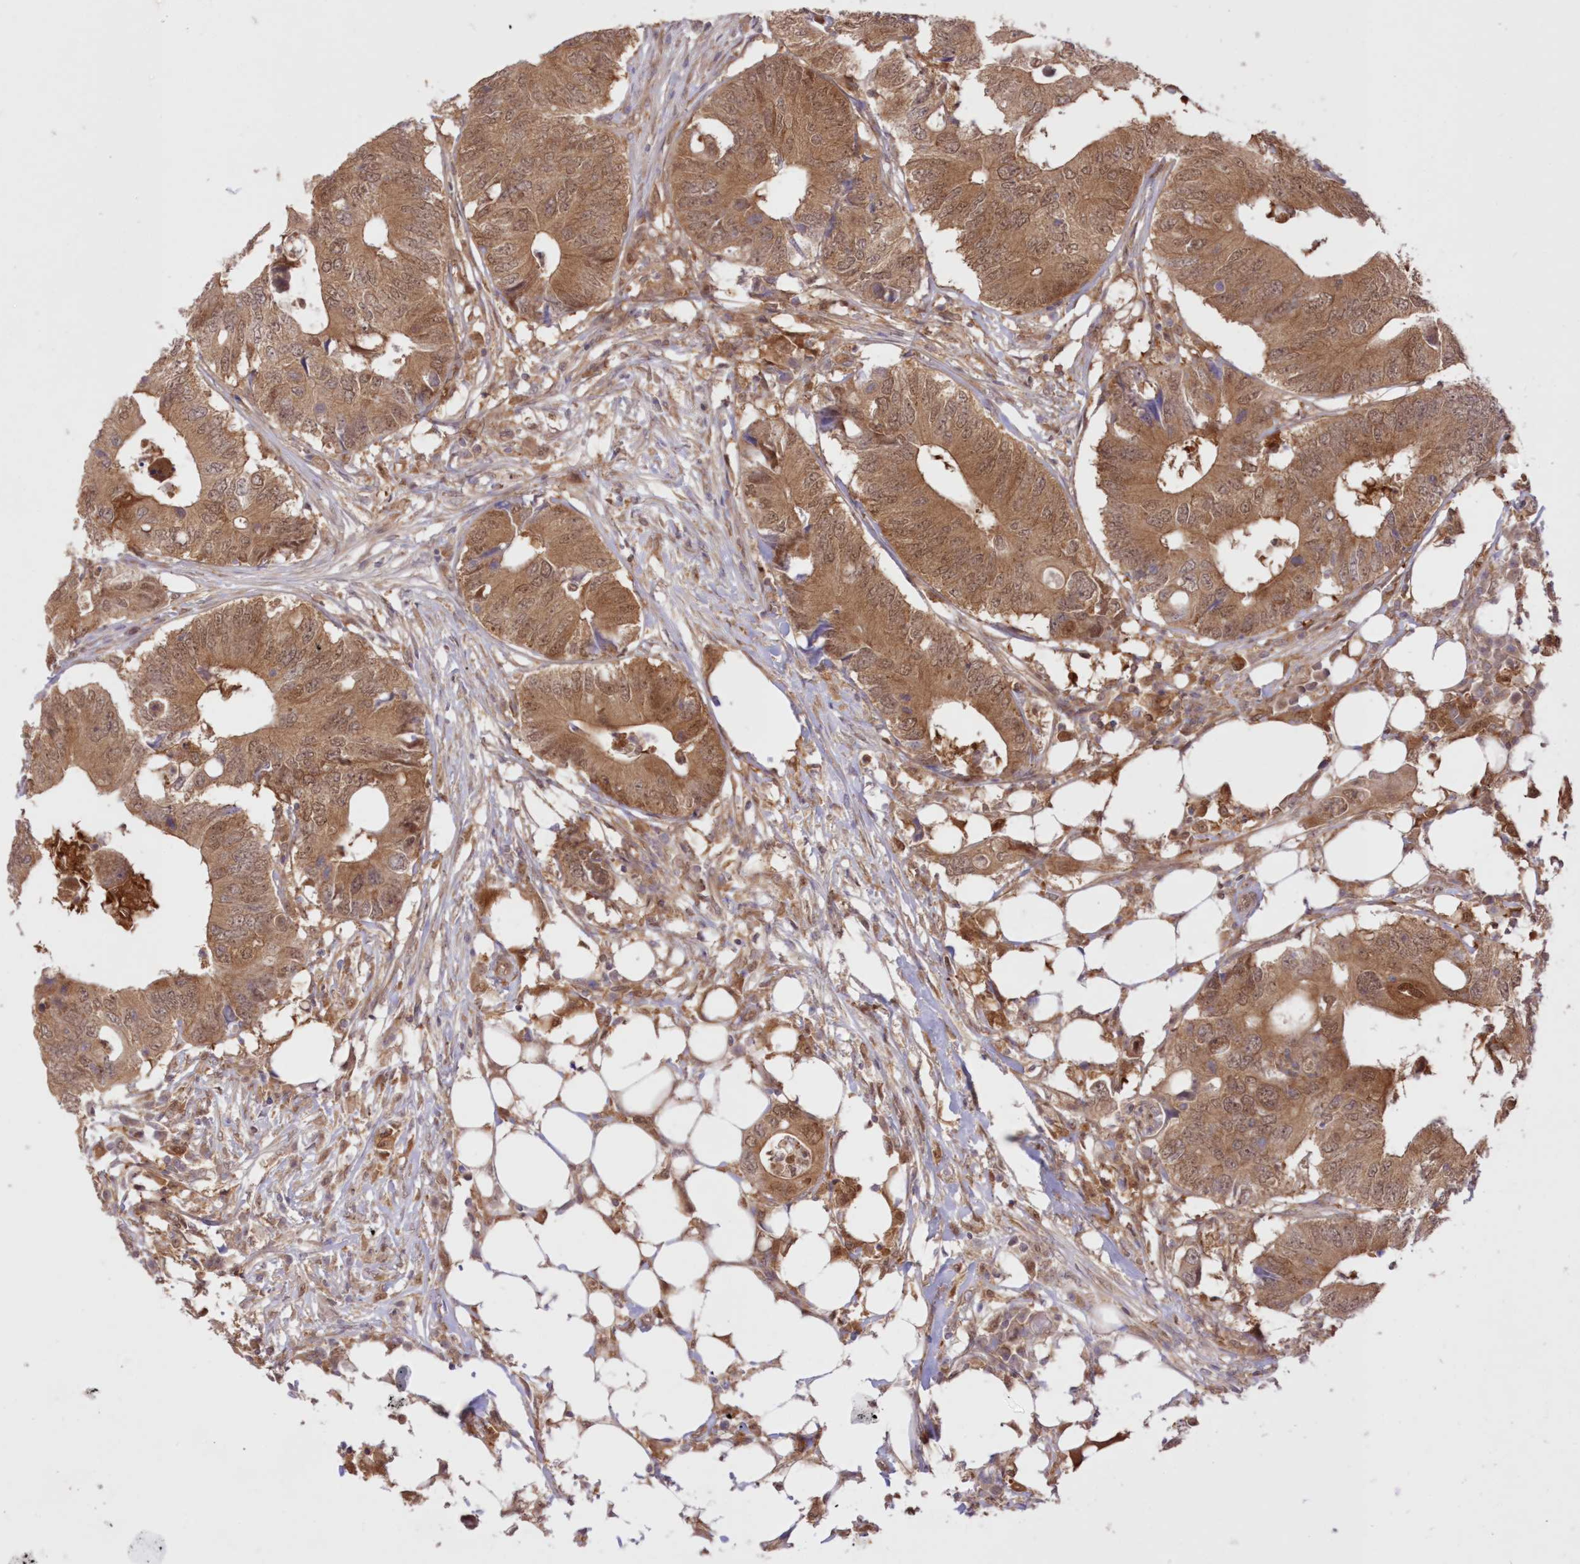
{"staining": {"intensity": "moderate", "quantity": ">75%", "location": "cytoplasmic/membranous"}, "tissue": "colorectal cancer", "cell_type": "Tumor cells", "image_type": "cancer", "snomed": [{"axis": "morphology", "description": "Adenocarcinoma, NOS"}, {"axis": "topography", "description": "Colon"}], "caption": "This micrograph displays immunohistochemistry (IHC) staining of colorectal adenocarcinoma, with medium moderate cytoplasmic/membranous positivity in about >75% of tumor cells.", "gene": "RNPEP", "patient": {"sex": "male", "age": 71}}